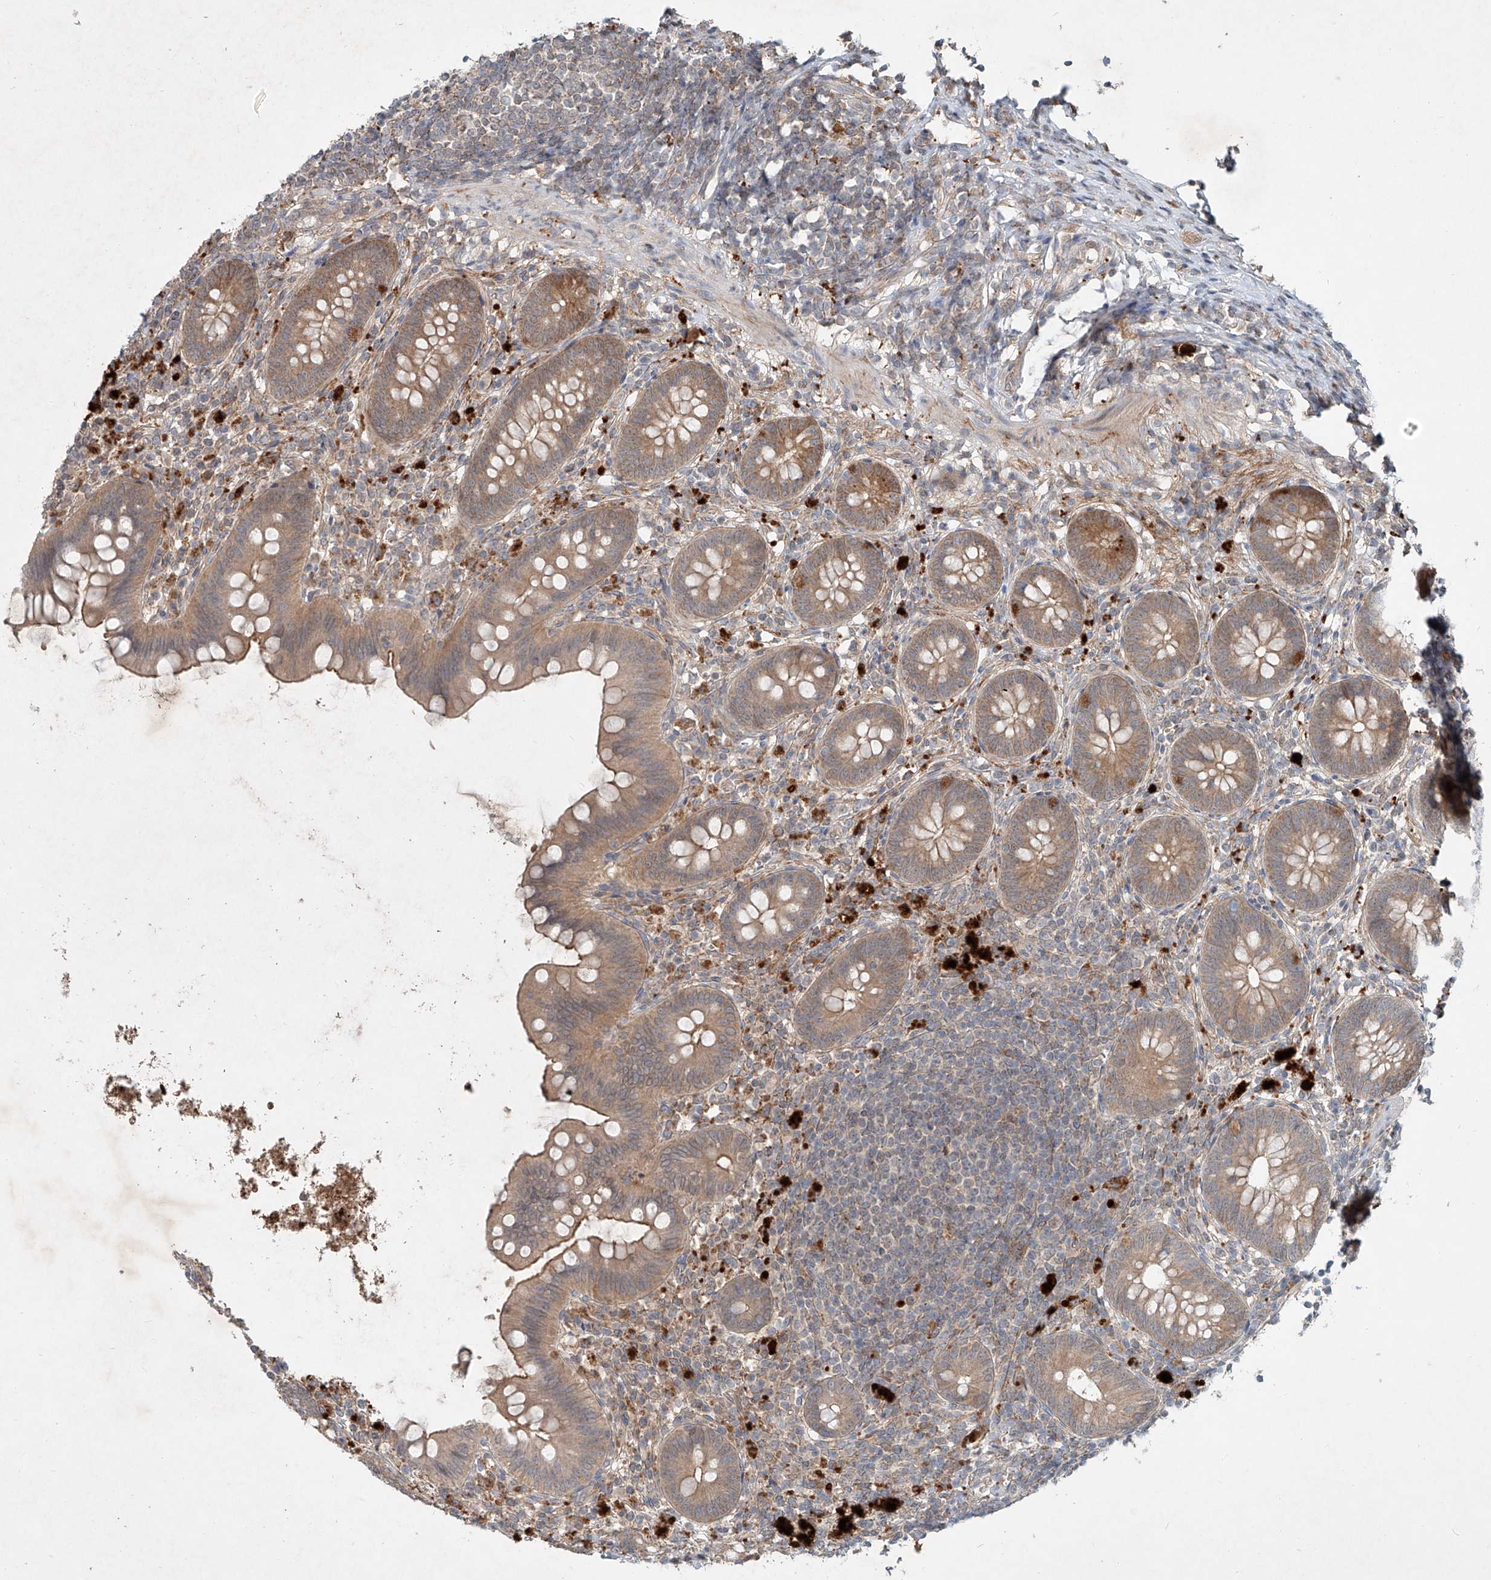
{"staining": {"intensity": "moderate", "quantity": ">75%", "location": "cytoplasmic/membranous"}, "tissue": "appendix", "cell_type": "Glandular cells", "image_type": "normal", "snomed": [{"axis": "morphology", "description": "Normal tissue, NOS"}, {"axis": "topography", "description": "Appendix"}], "caption": "The histopathology image exhibits immunohistochemical staining of normal appendix. There is moderate cytoplasmic/membranous staining is identified in approximately >75% of glandular cells.", "gene": "IER5", "patient": {"sex": "female", "age": 62}}